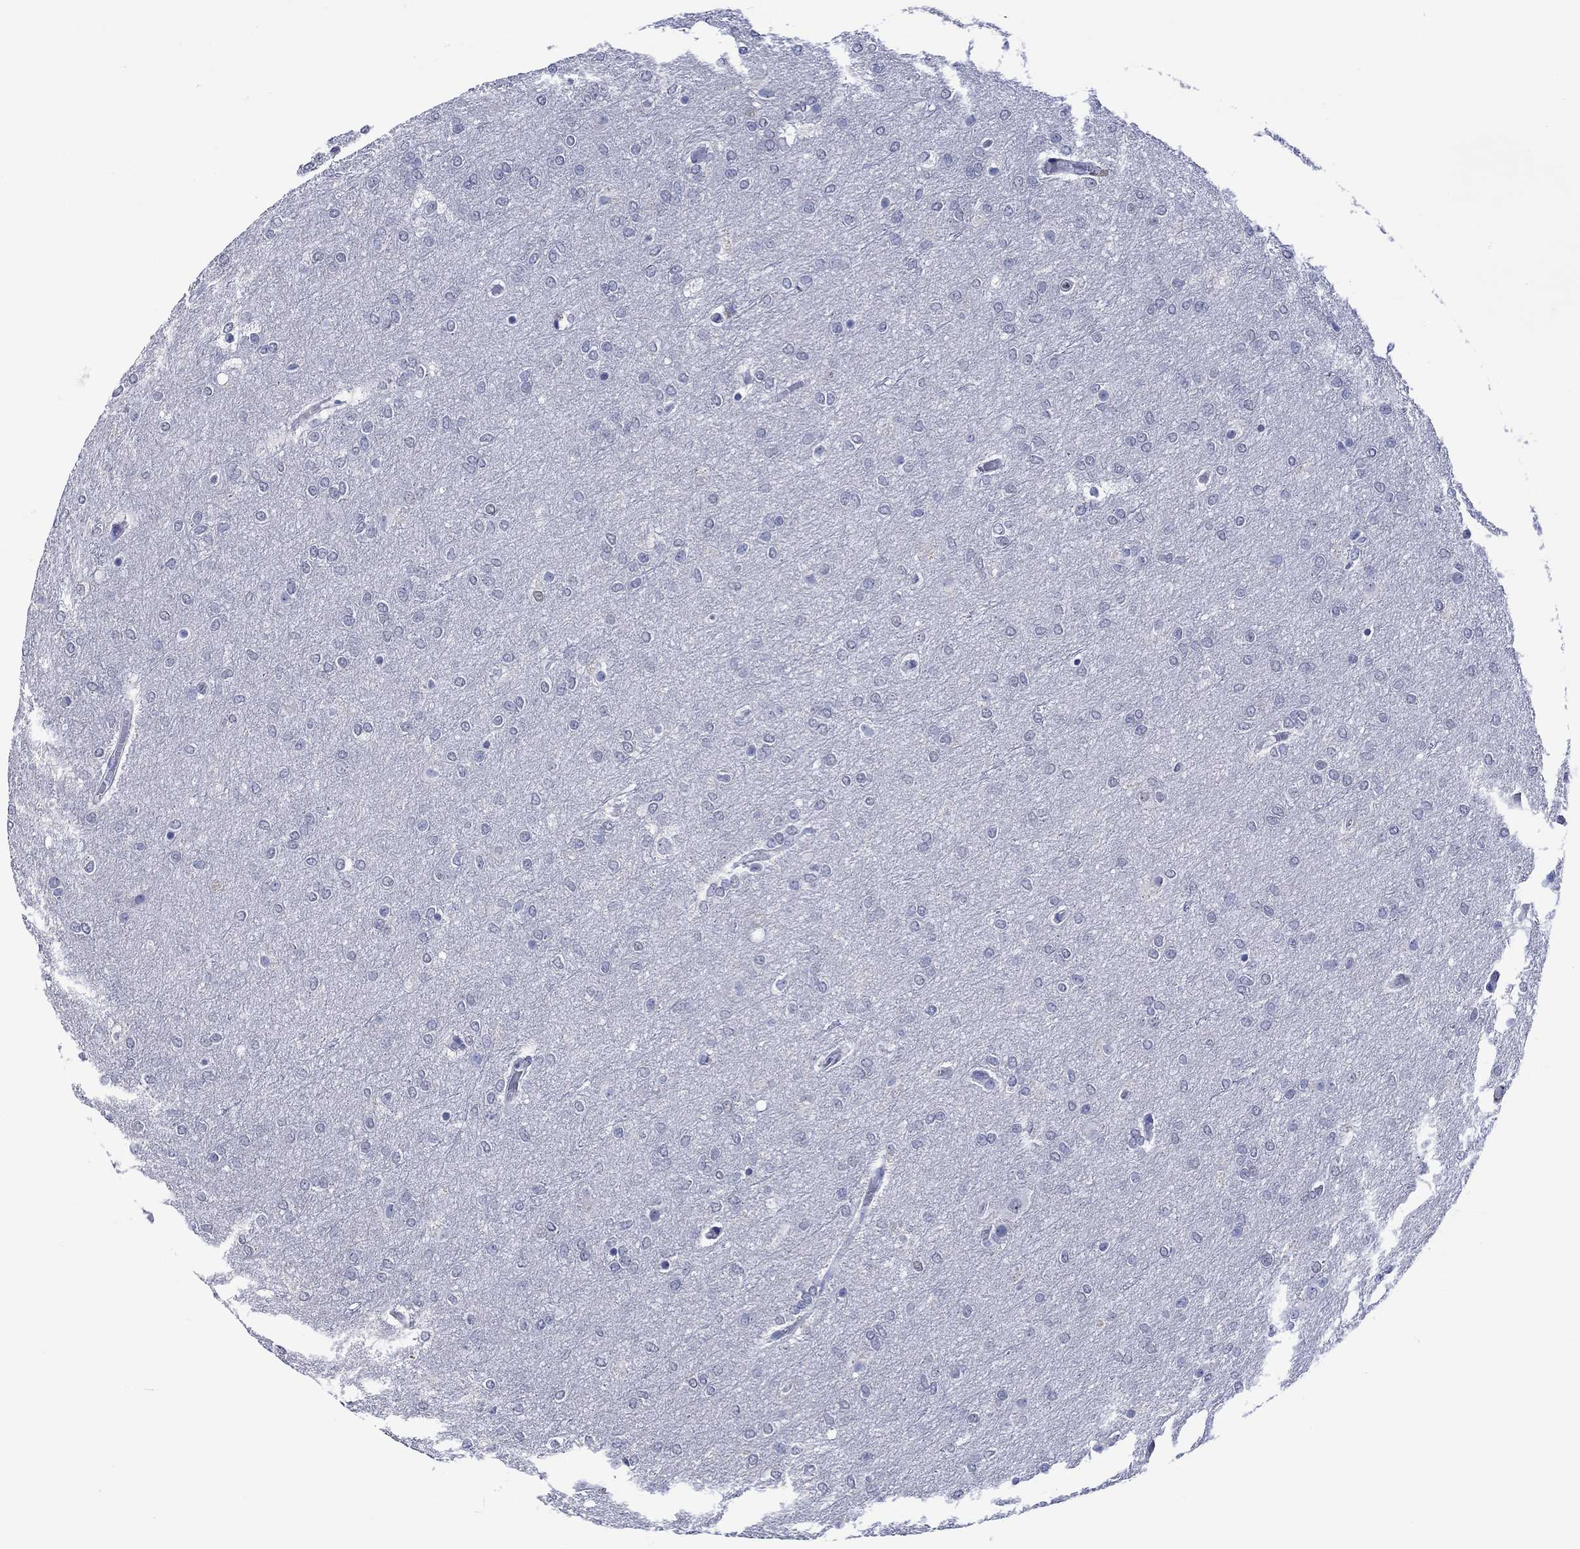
{"staining": {"intensity": "negative", "quantity": "none", "location": "none"}, "tissue": "glioma", "cell_type": "Tumor cells", "image_type": "cancer", "snomed": [{"axis": "morphology", "description": "Glioma, malignant, High grade"}, {"axis": "topography", "description": "Brain"}], "caption": "The immunohistochemistry micrograph has no significant expression in tumor cells of malignant glioma (high-grade) tissue. (Stains: DAB (3,3'-diaminobenzidine) IHC with hematoxylin counter stain, Microscopy: brightfield microscopy at high magnification).", "gene": "KLHL35", "patient": {"sex": "female", "age": 61}}